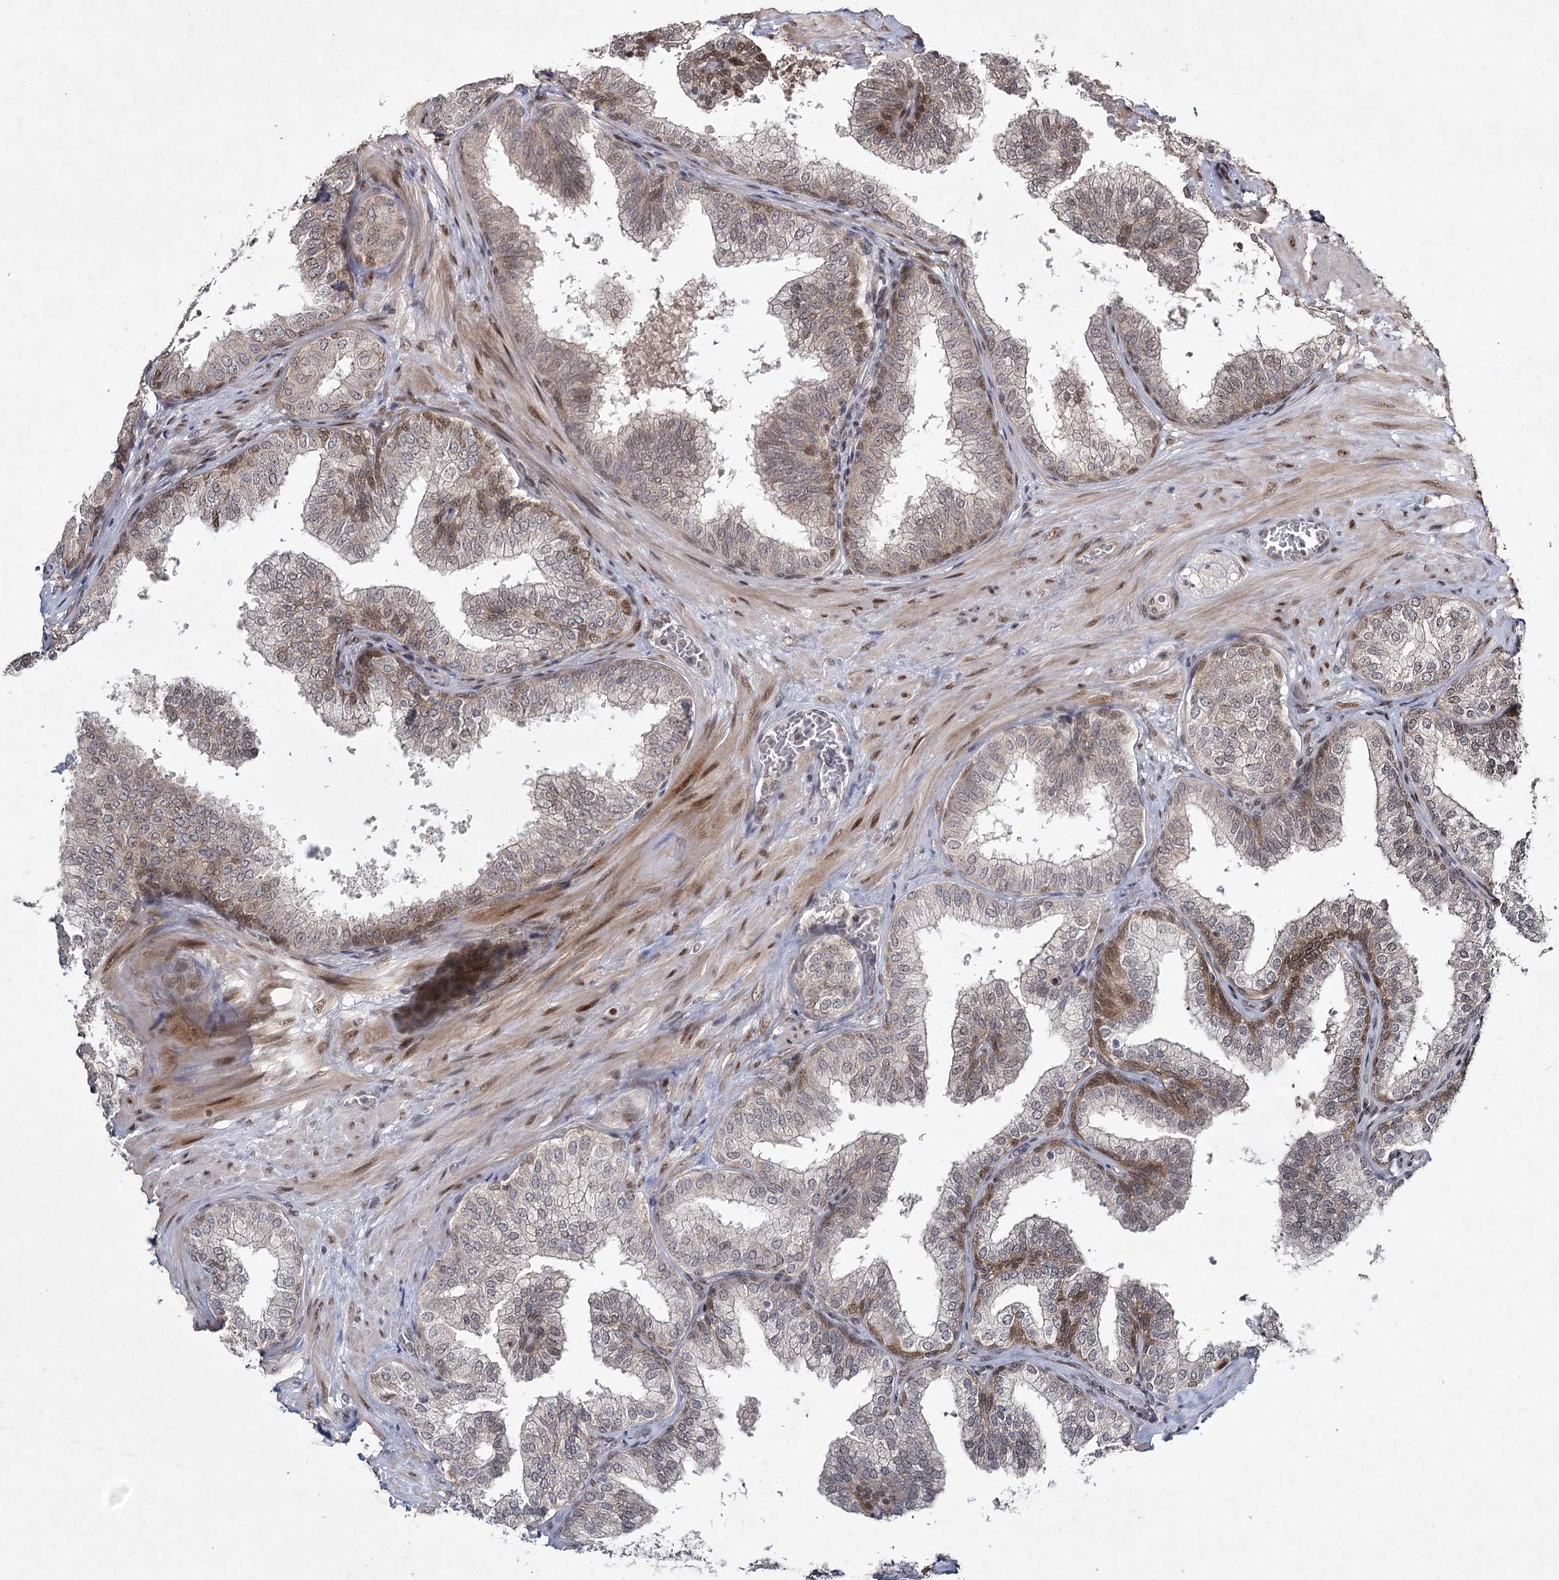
{"staining": {"intensity": "moderate", "quantity": "25%-75%", "location": "cytoplasmic/membranous,nuclear"}, "tissue": "prostate", "cell_type": "Glandular cells", "image_type": "normal", "snomed": [{"axis": "morphology", "description": "Normal tissue, NOS"}, {"axis": "topography", "description": "Prostate"}], "caption": "A photomicrograph of prostate stained for a protein displays moderate cytoplasmic/membranous,nuclear brown staining in glandular cells. The staining was performed using DAB to visualize the protein expression in brown, while the nuclei were stained in blue with hematoxylin (Magnification: 20x).", "gene": "DCUN1D4", "patient": {"sex": "male", "age": 60}}